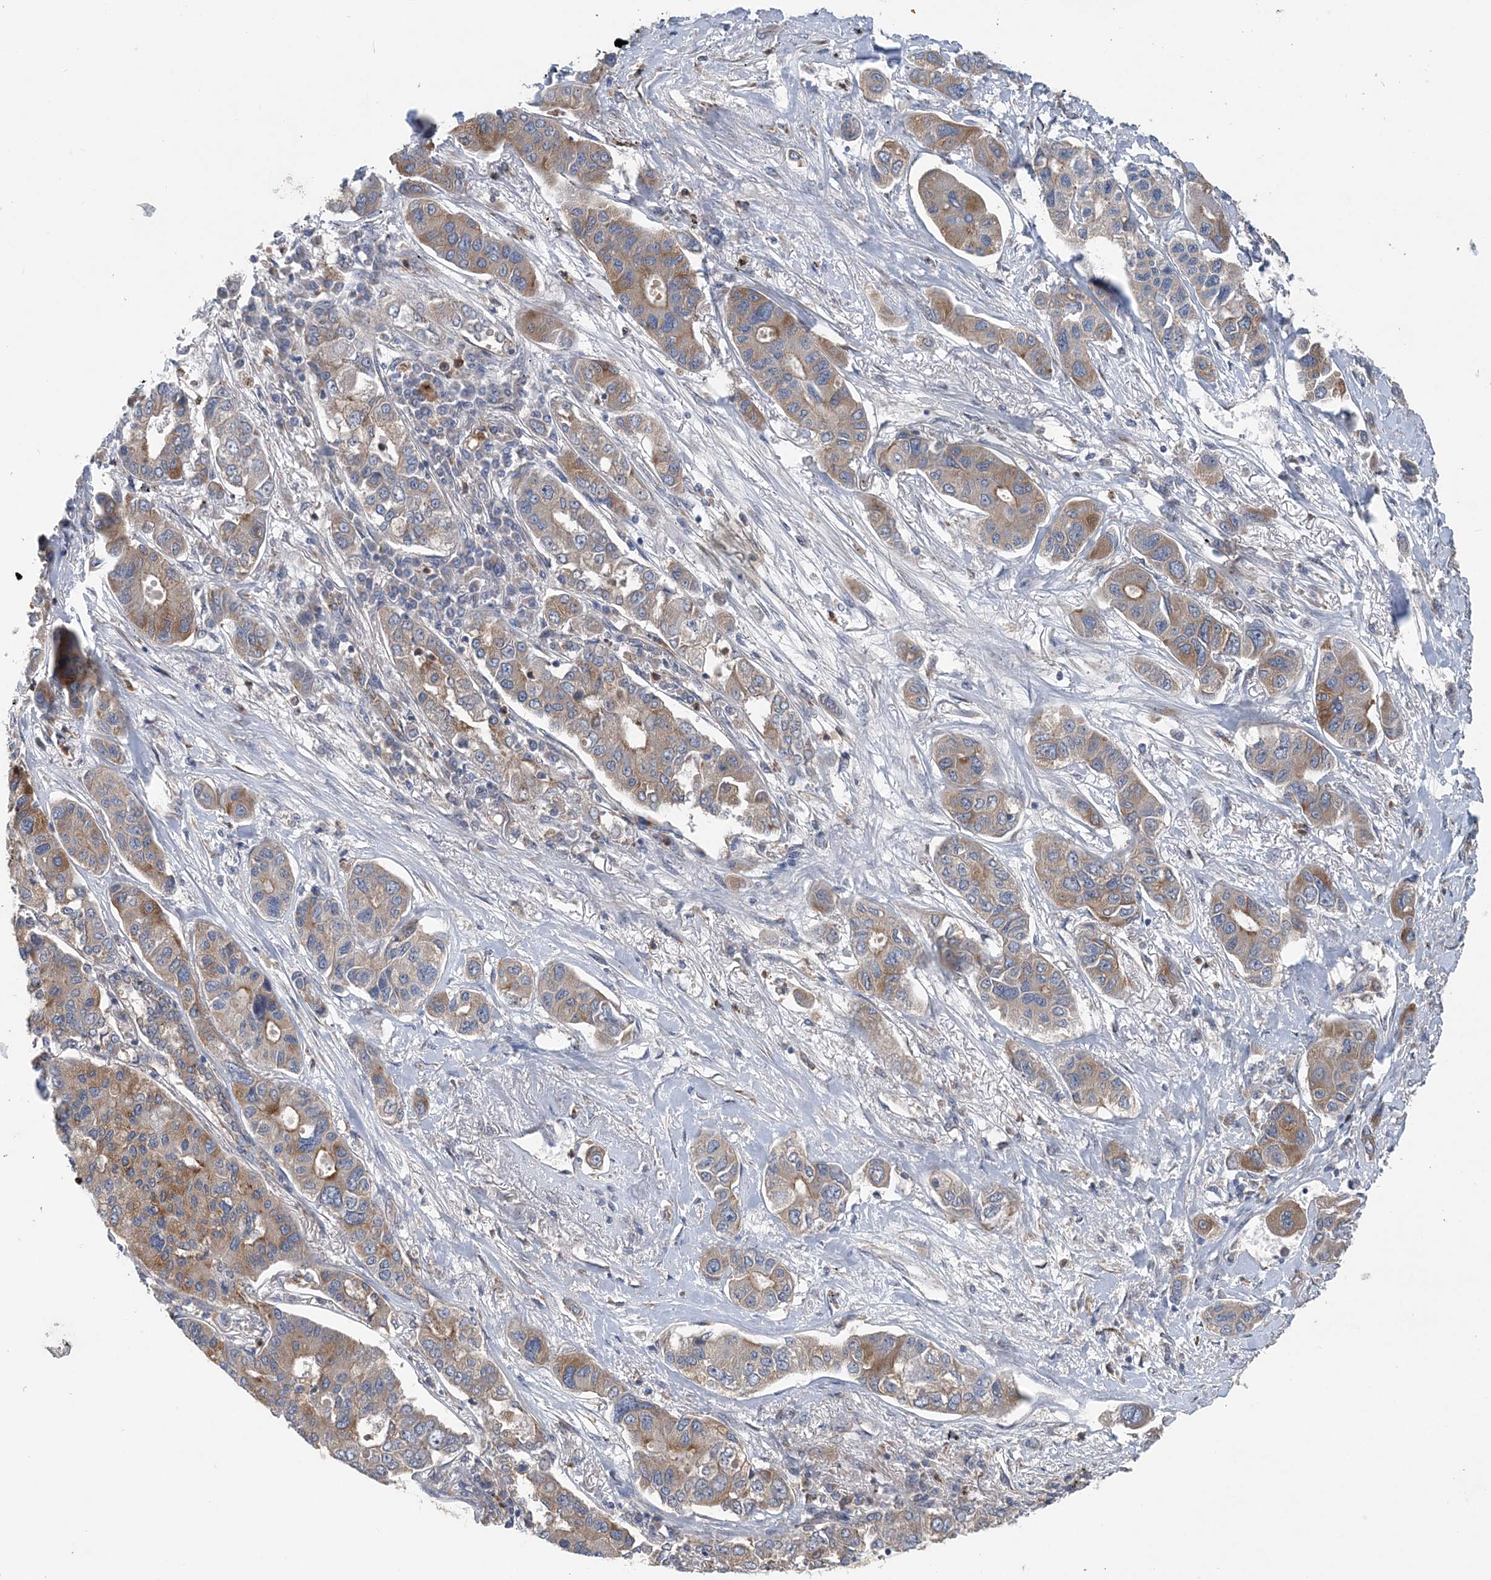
{"staining": {"intensity": "moderate", "quantity": "<25%", "location": "cytoplasmic/membranous"}, "tissue": "lung cancer", "cell_type": "Tumor cells", "image_type": "cancer", "snomed": [{"axis": "morphology", "description": "Adenocarcinoma, NOS"}, {"axis": "topography", "description": "Lung"}], "caption": "IHC of human adenocarcinoma (lung) exhibits low levels of moderate cytoplasmic/membranous expression in approximately <25% of tumor cells.", "gene": "PTTG1IP", "patient": {"sex": "male", "age": 49}}